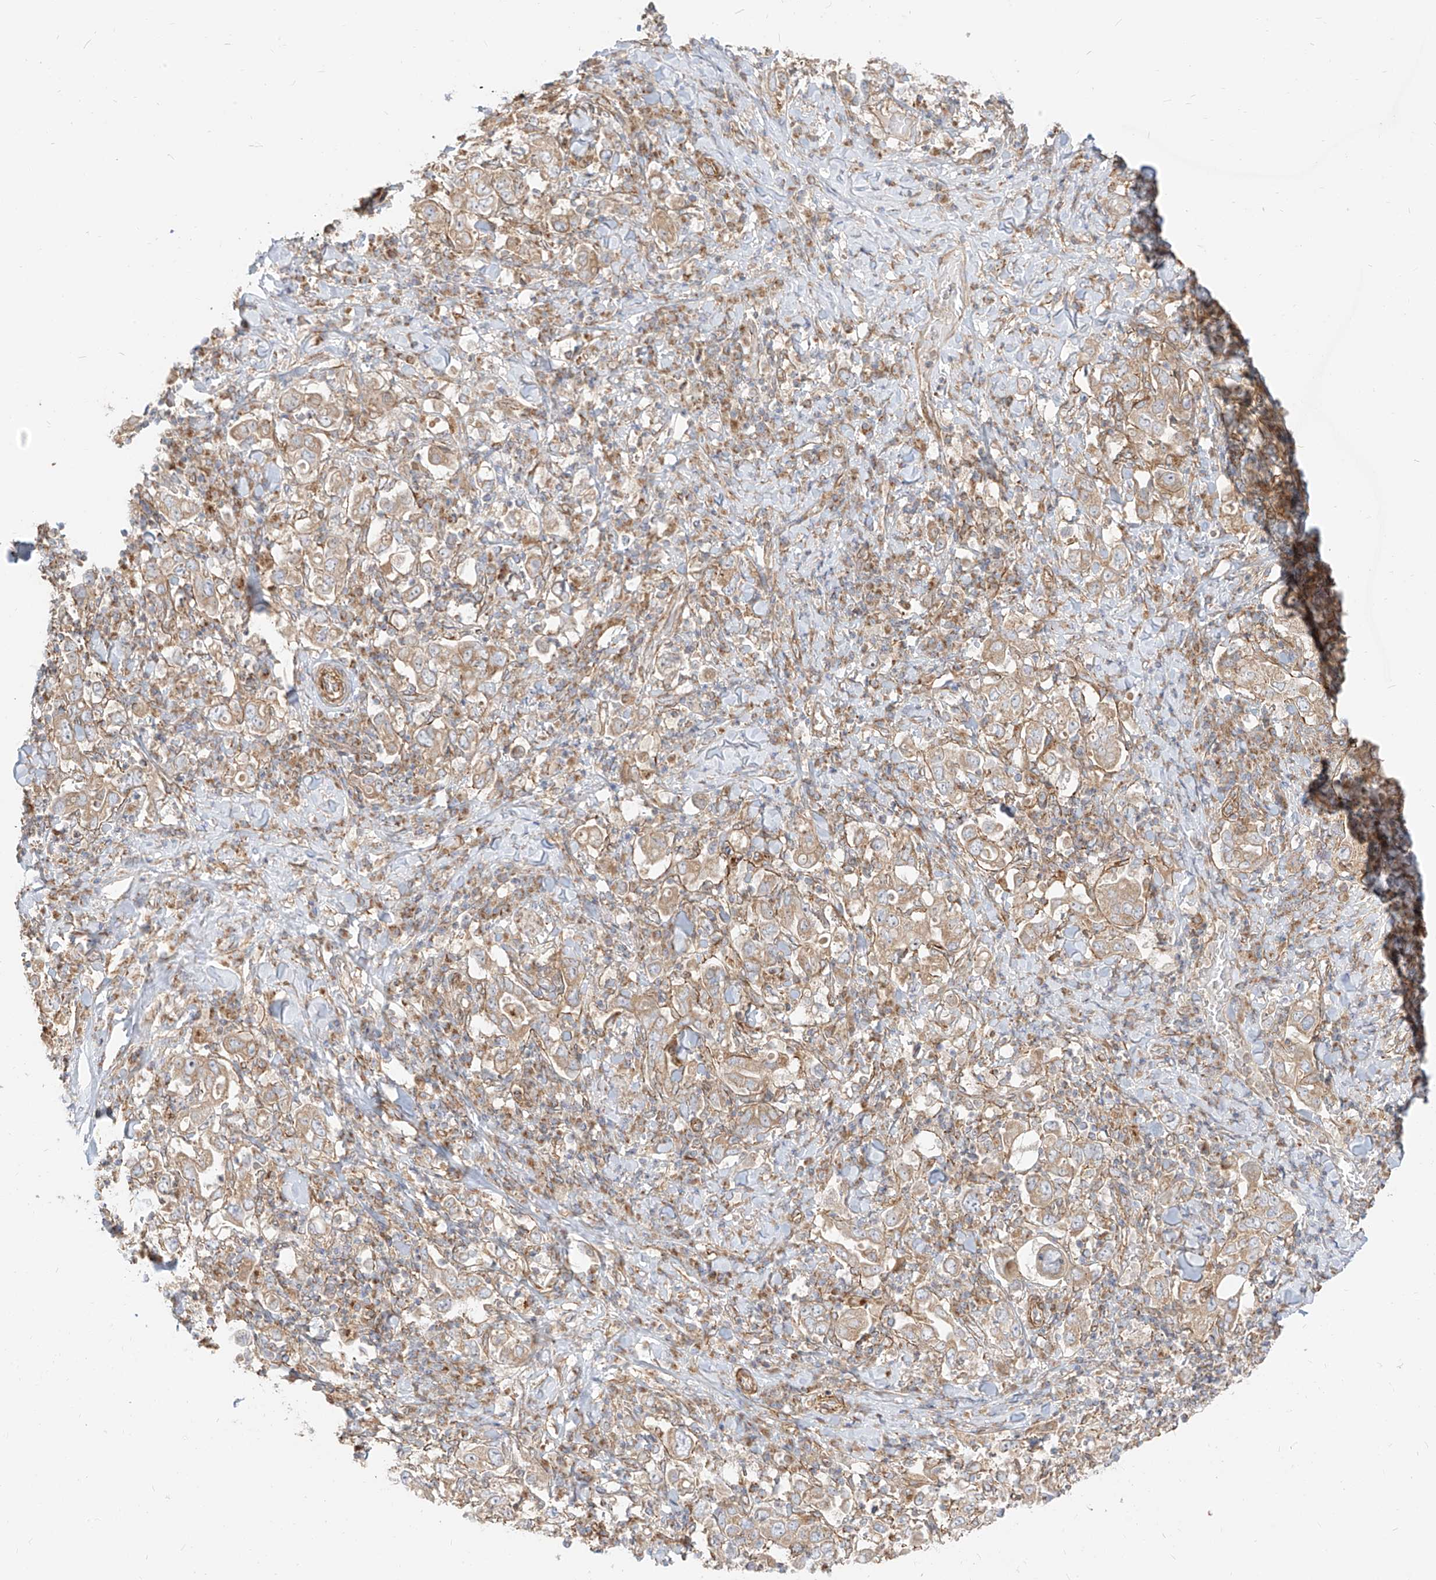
{"staining": {"intensity": "weak", "quantity": ">75%", "location": "cytoplasmic/membranous"}, "tissue": "stomach cancer", "cell_type": "Tumor cells", "image_type": "cancer", "snomed": [{"axis": "morphology", "description": "Adenocarcinoma, NOS"}, {"axis": "topography", "description": "Stomach, upper"}], "caption": "Protein staining shows weak cytoplasmic/membranous positivity in approximately >75% of tumor cells in stomach cancer.", "gene": "PLCL1", "patient": {"sex": "male", "age": 62}}